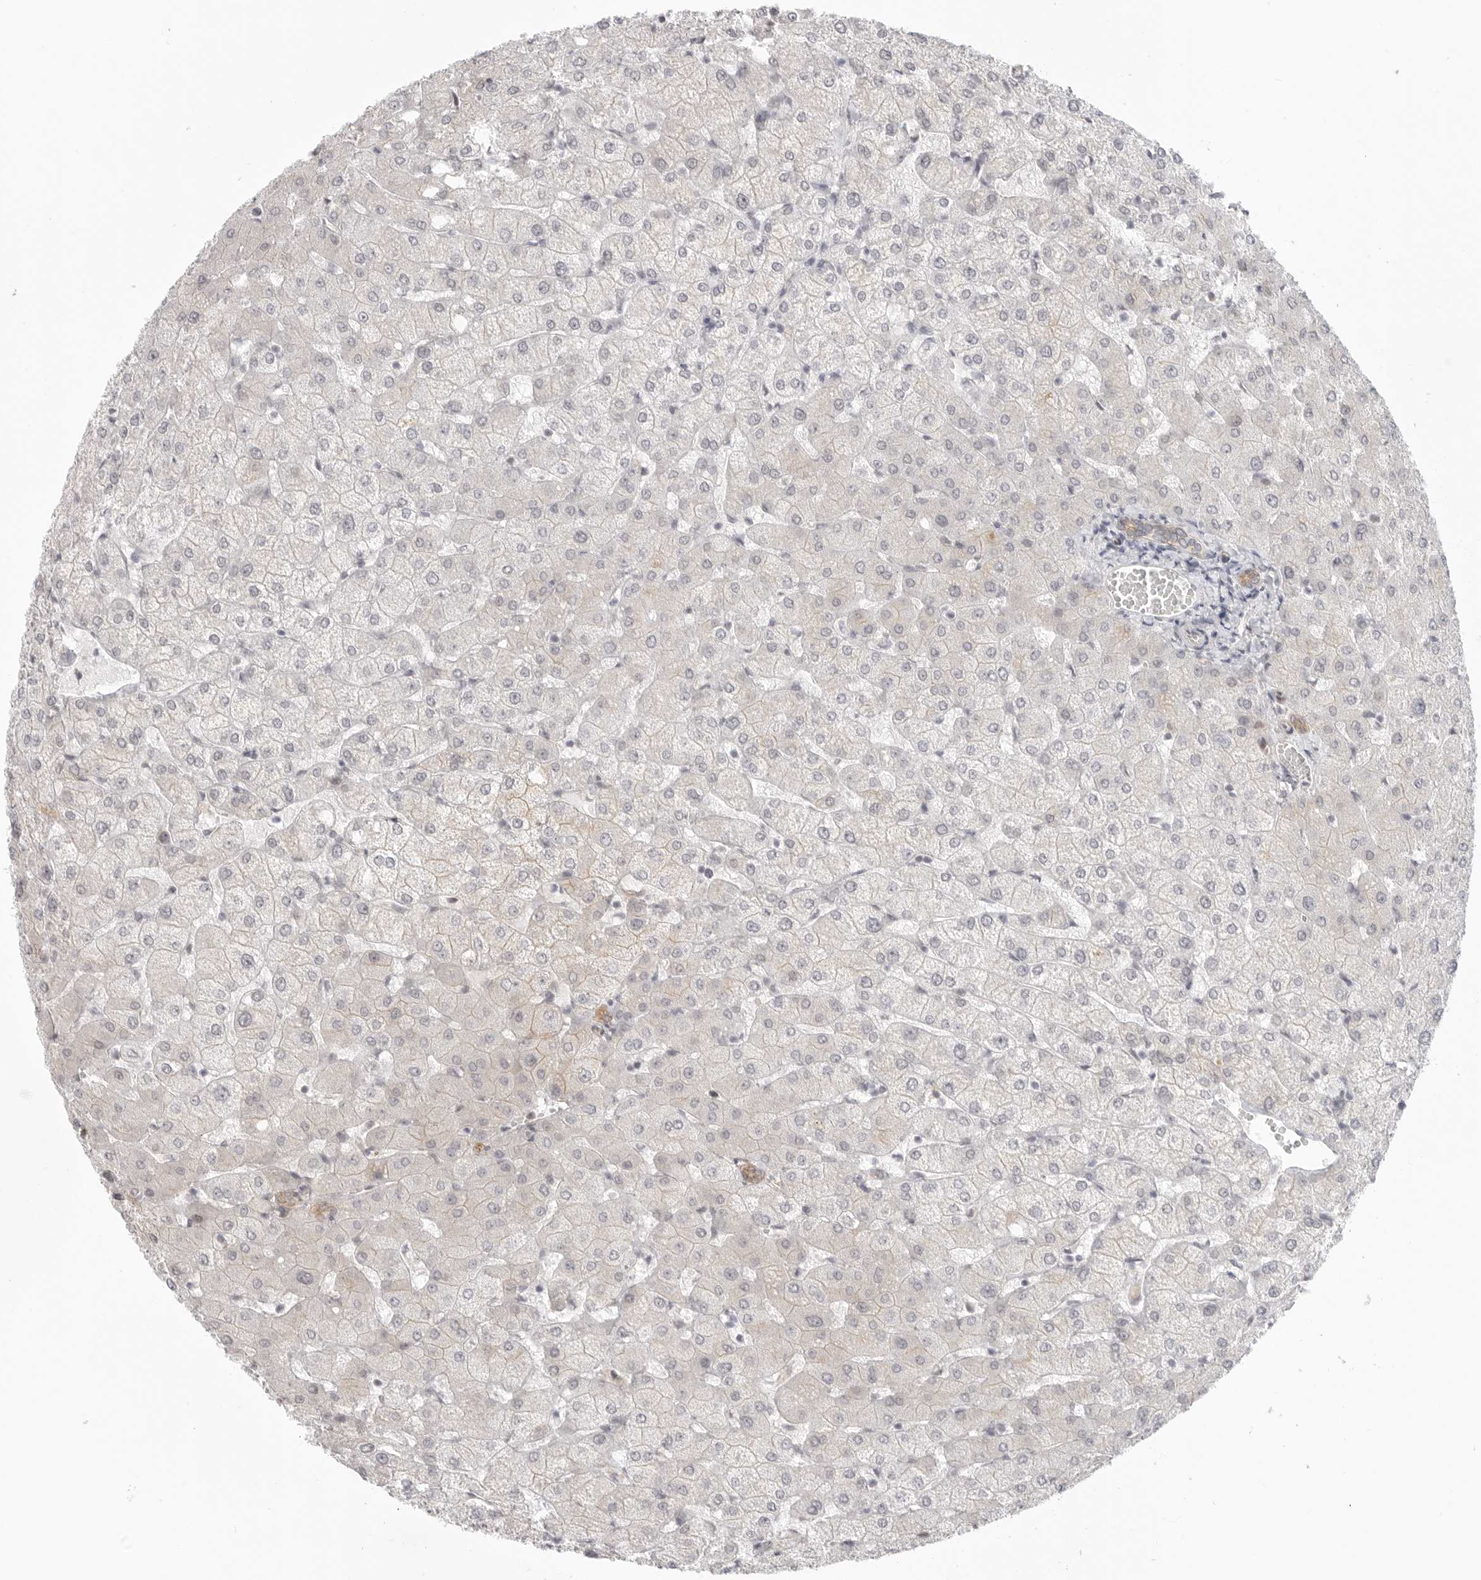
{"staining": {"intensity": "weak", "quantity": ">75%", "location": "cytoplasmic/membranous"}, "tissue": "liver", "cell_type": "Cholangiocytes", "image_type": "normal", "snomed": [{"axis": "morphology", "description": "Normal tissue, NOS"}, {"axis": "topography", "description": "Liver"}], "caption": "Protein staining shows weak cytoplasmic/membranous expression in about >75% of cholangiocytes in normal liver.", "gene": "ATOH7", "patient": {"sex": "female", "age": 54}}